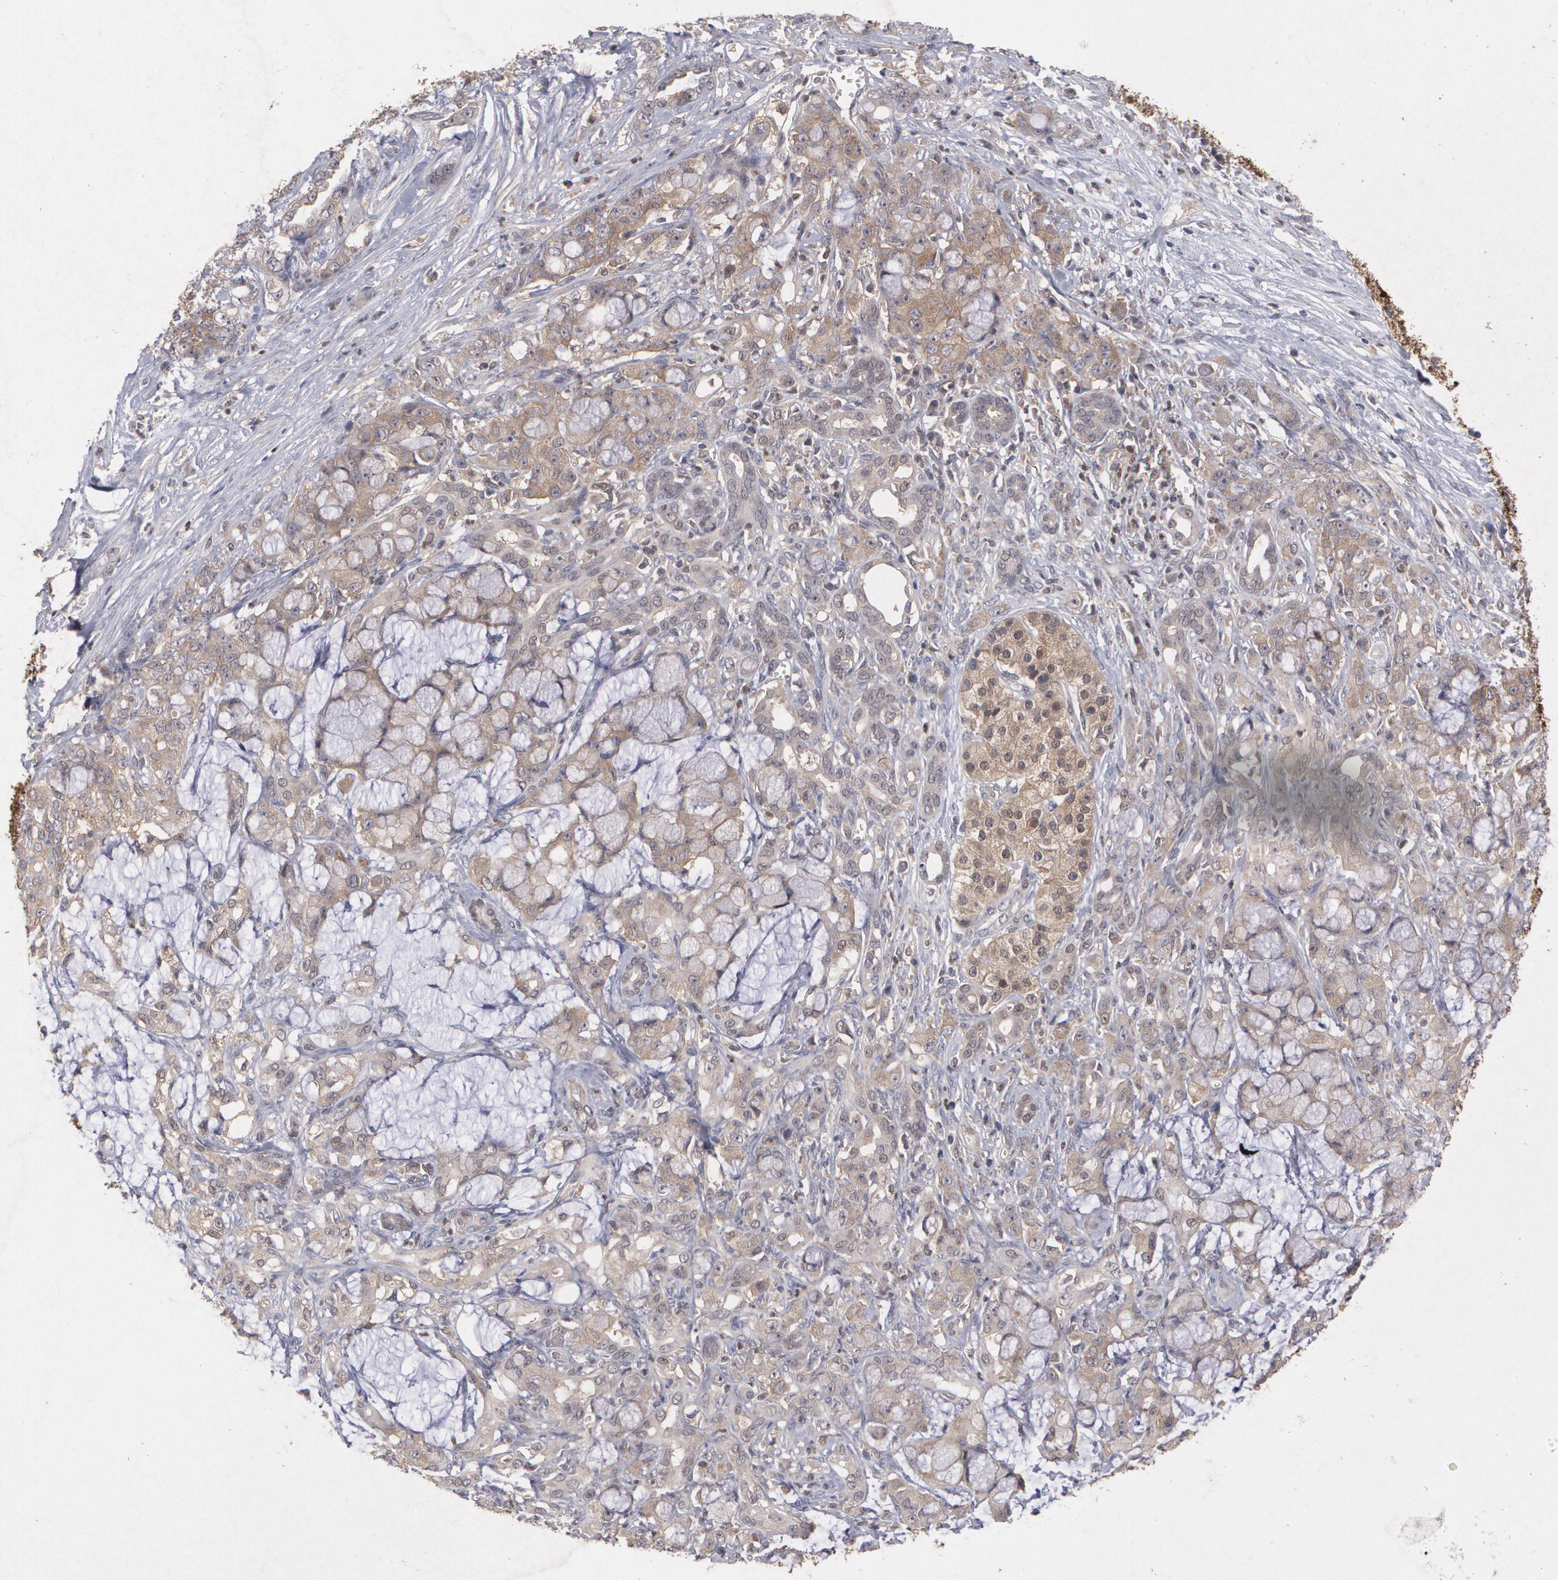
{"staining": {"intensity": "weak", "quantity": ">75%", "location": "cytoplasmic/membranous"}, "tissue": "pancreatic cancer", "cell_type": "Tumor cells", "image_type": "cancer", "snomed": [{"axis": "morphology", "description": "Adenocarcinoma, NOS"}, {"axis": "topography", "description": "Pancreas"}], "caption": "Weak cytoplasmic/membranous protein positivity is seen in about >75% of tumor cells in adenocarcinoma (pancreatic).", "gene": "HTT", "patient": {"sex": "female", "age": 73}}